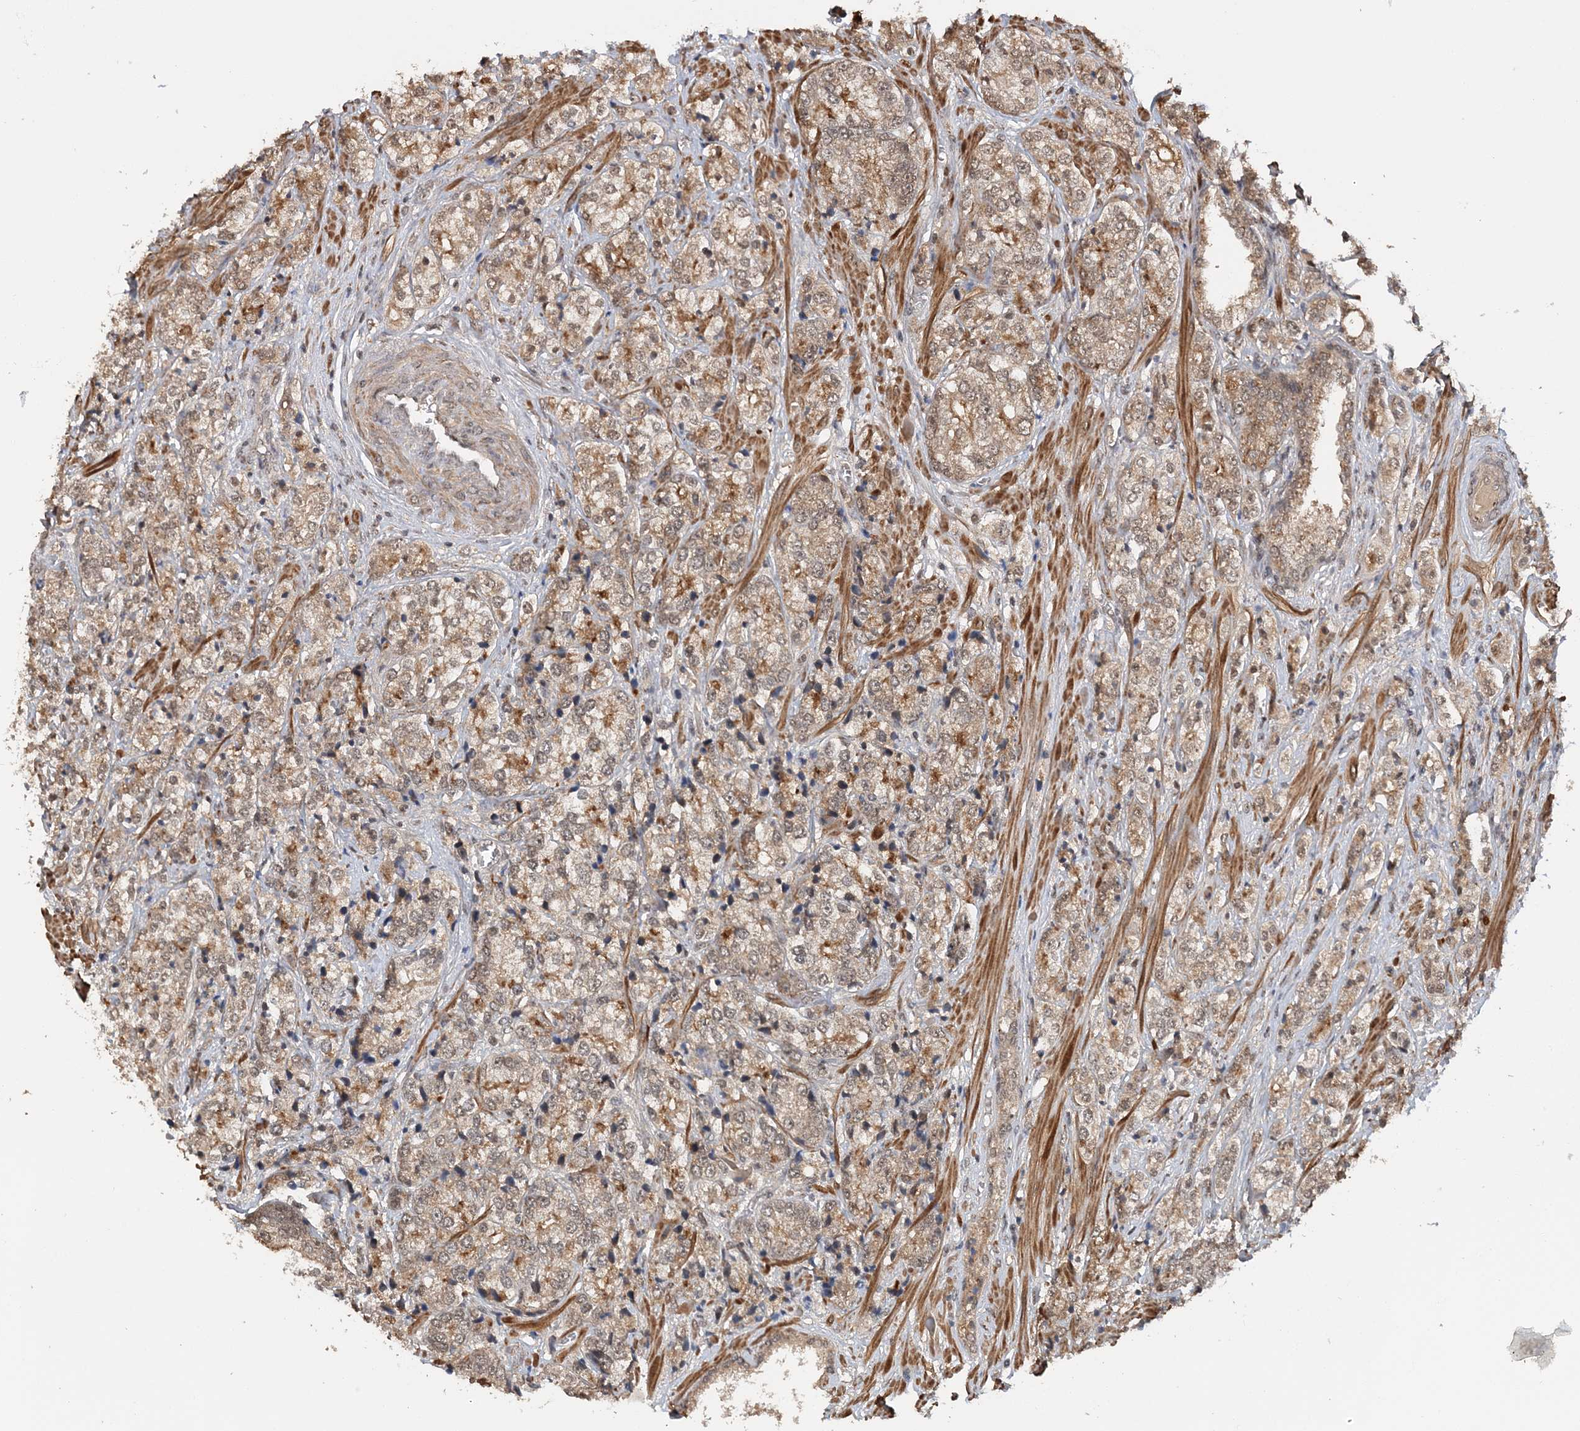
{"staining": {"intensity": "weak", "quantity": ">75%", "location": "cytoplasmic/membranous,nuclear"}, "tissue": "prostate cancer", "cell_type": "Tumor cells", "image_type": "cancer", "snomed": [{"axis": "morphology", "description": "Adenocarcinoma, High grade"}, {"axis": "topography", "description": "Prostate"}], "caption": "A low amount of weak cytoplasmic/membranous and nuclear staining is identified in approximately >75% of tumor cells in prostate cancer tissue.", "gene": "TSHZ2", "patient": {"sex": "male", "age": 69}}